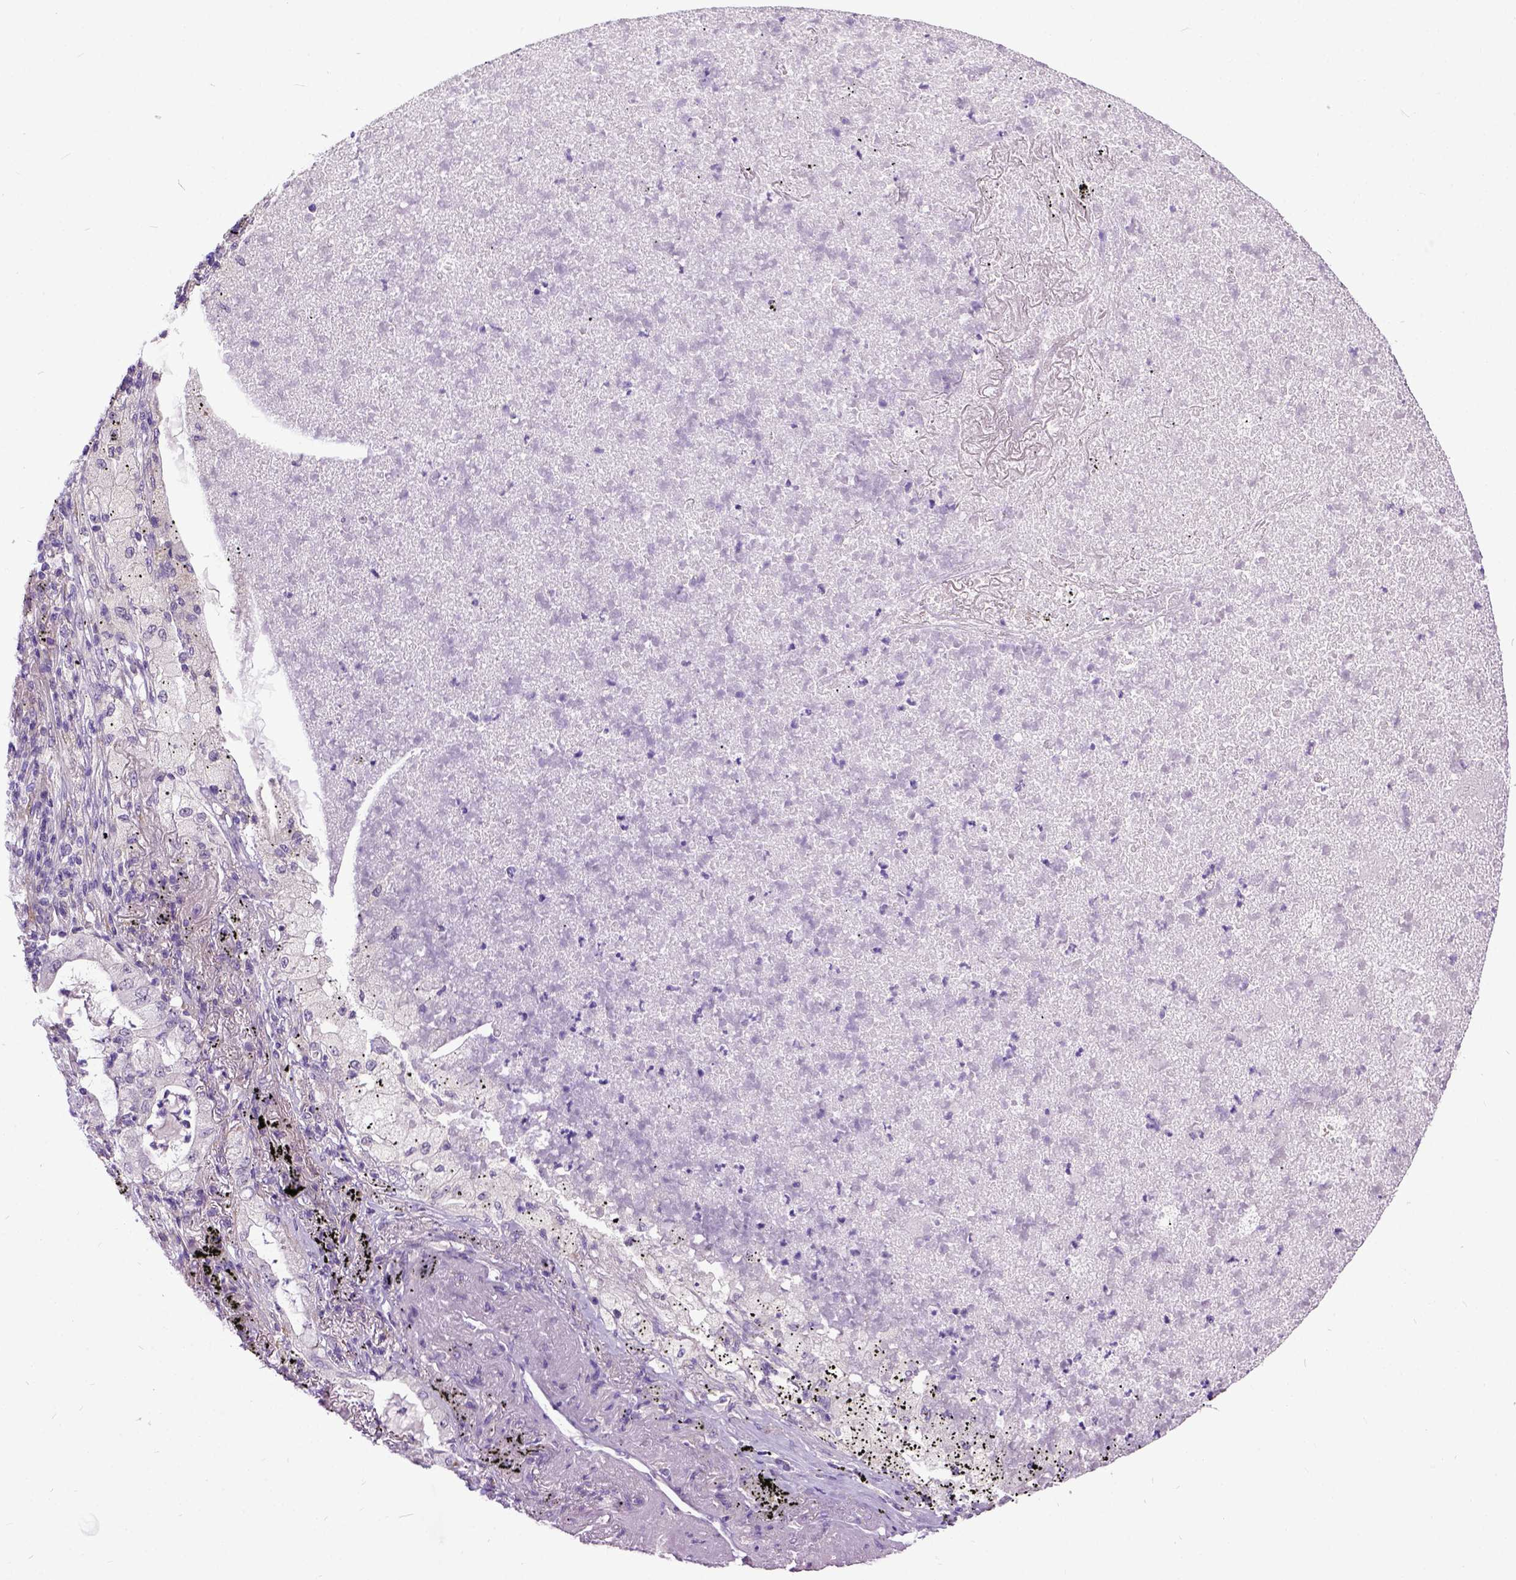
{"staining": {"intensity": "negative", "quantity": "none", "location": "none"}, "tissue": "lung cancer", "cell_type": "Tumor cells", "image_type": "cancer", "snomed": [{"axis": "morphology", "description": "Adenocarcinoma, NOS"}, {"axis": "topography", "description": "Lung"}], "caption": "Image shows no protein expression in tumor cells of adenocarcinoma (lung) tissue.", "gene": "NEK5", "patient": {"sex": "female", "age": 73}}